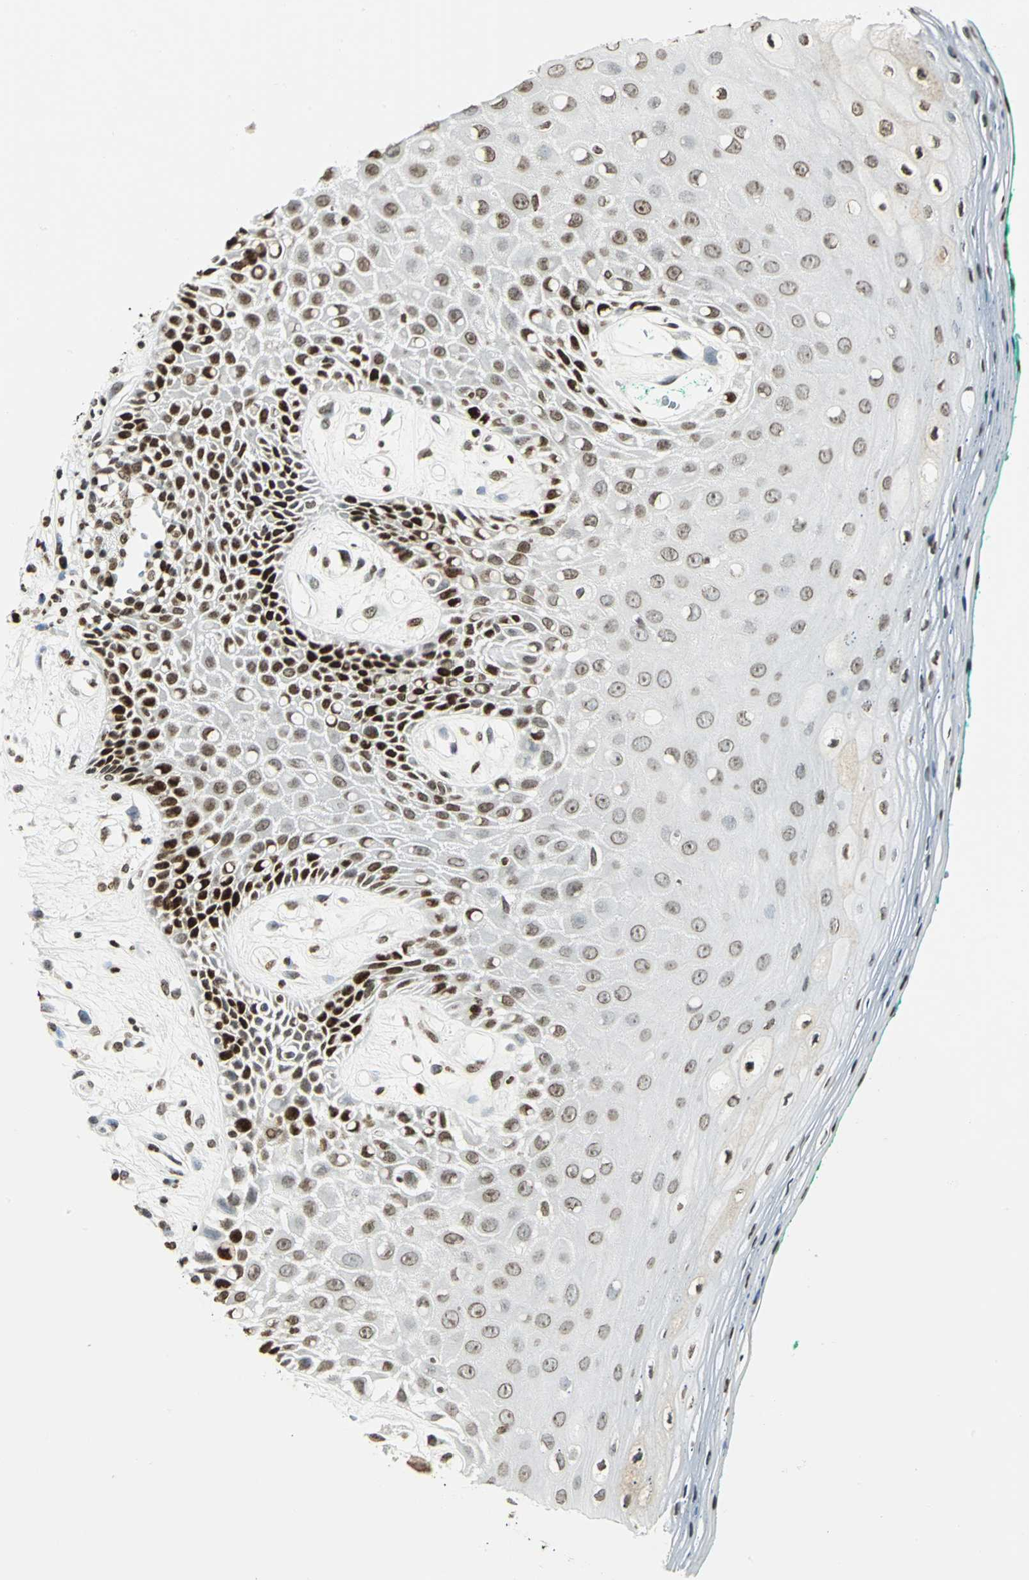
{"staining": {"intensity": "strong", "quantity": "25%-75%", "location": "nuclear"}, "tissue": "oral mucosa", "cell_type": "Squamous epithelial cells", "image_type": "normal", "snomed": [{"axis": "morphology", "description": "Normal tissue, NOS"}, {"axis": "morphology", "description": "Squamous cell carcinoma, NOS"}, {"axis": "topography", "description": "Skeletal muscle"}, {"axis": "topography", "description": "Oral tissue"}, {"axis": "topography", "description": "Head-Neck"}], "caption": "Human oral mucosa stained with a brown dye exhibits strong nuclear positive expression in approximately 25%-75% of squamous epithelial cells.", "gene": "MCM4", "patient": {"sex": "female", "age": 84}}